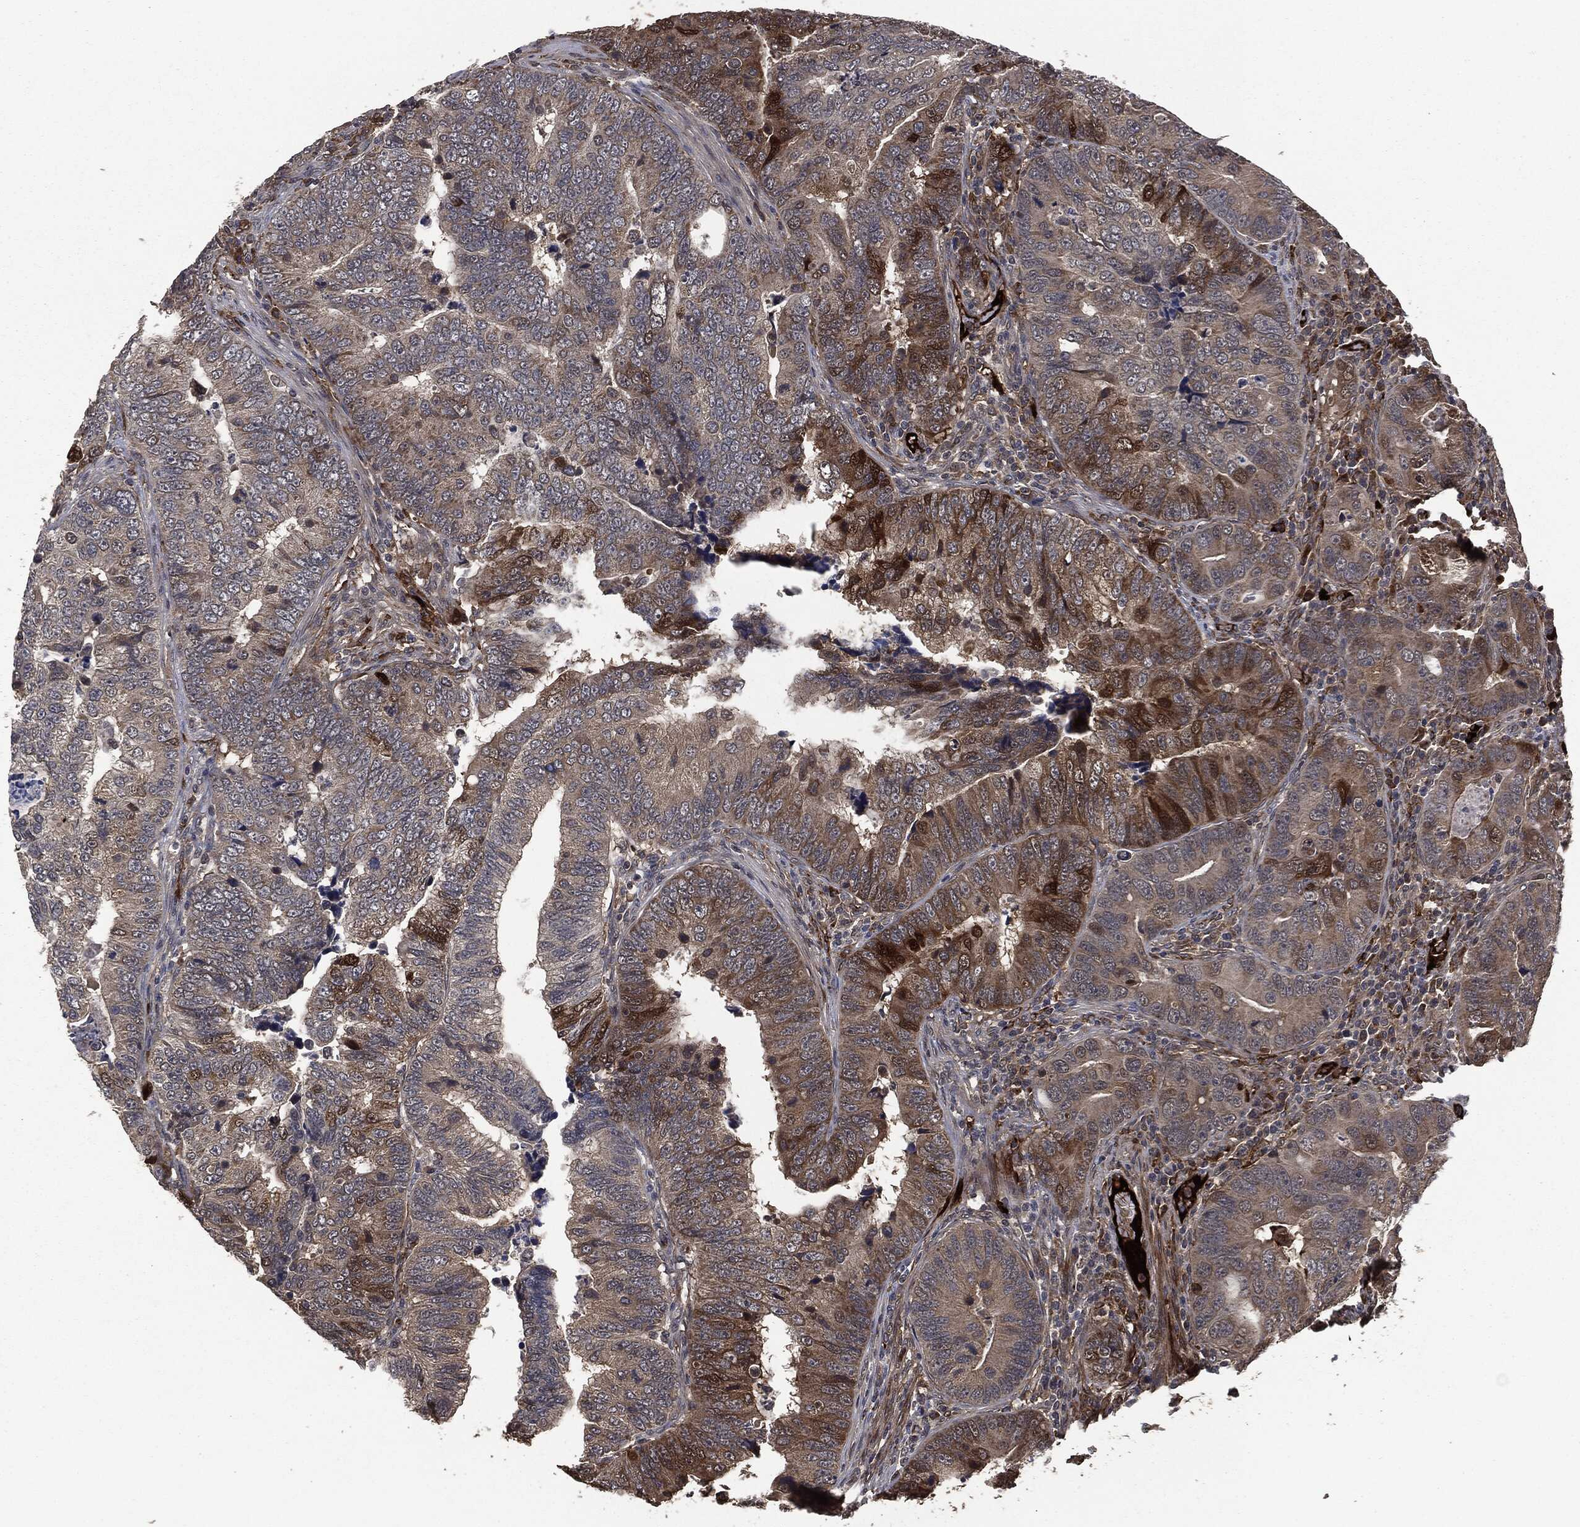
{"staining": {"intensity": "moderate", "quantity": "<25%", "location": "cytoplasmic/membranous"}, "tissue": "colorectal cancer", "cell_type": "Tumor cells", "image_type": "cancer", "snomed": [{"axis": "morphology", "description": "Adenocarcinoma, NOS"}, {"axis": "topography", "description": "Colon"}], "caption": "This is a photomicrograph of immunohistochemistry (IHC) staining of colorectal cancer (adenocarcinoma), which shows moderate staining in the cytoplasmic/membranous of tumor cells.", "gene": "CRABP2", "patient": {"sex": "female", "age": 72}}